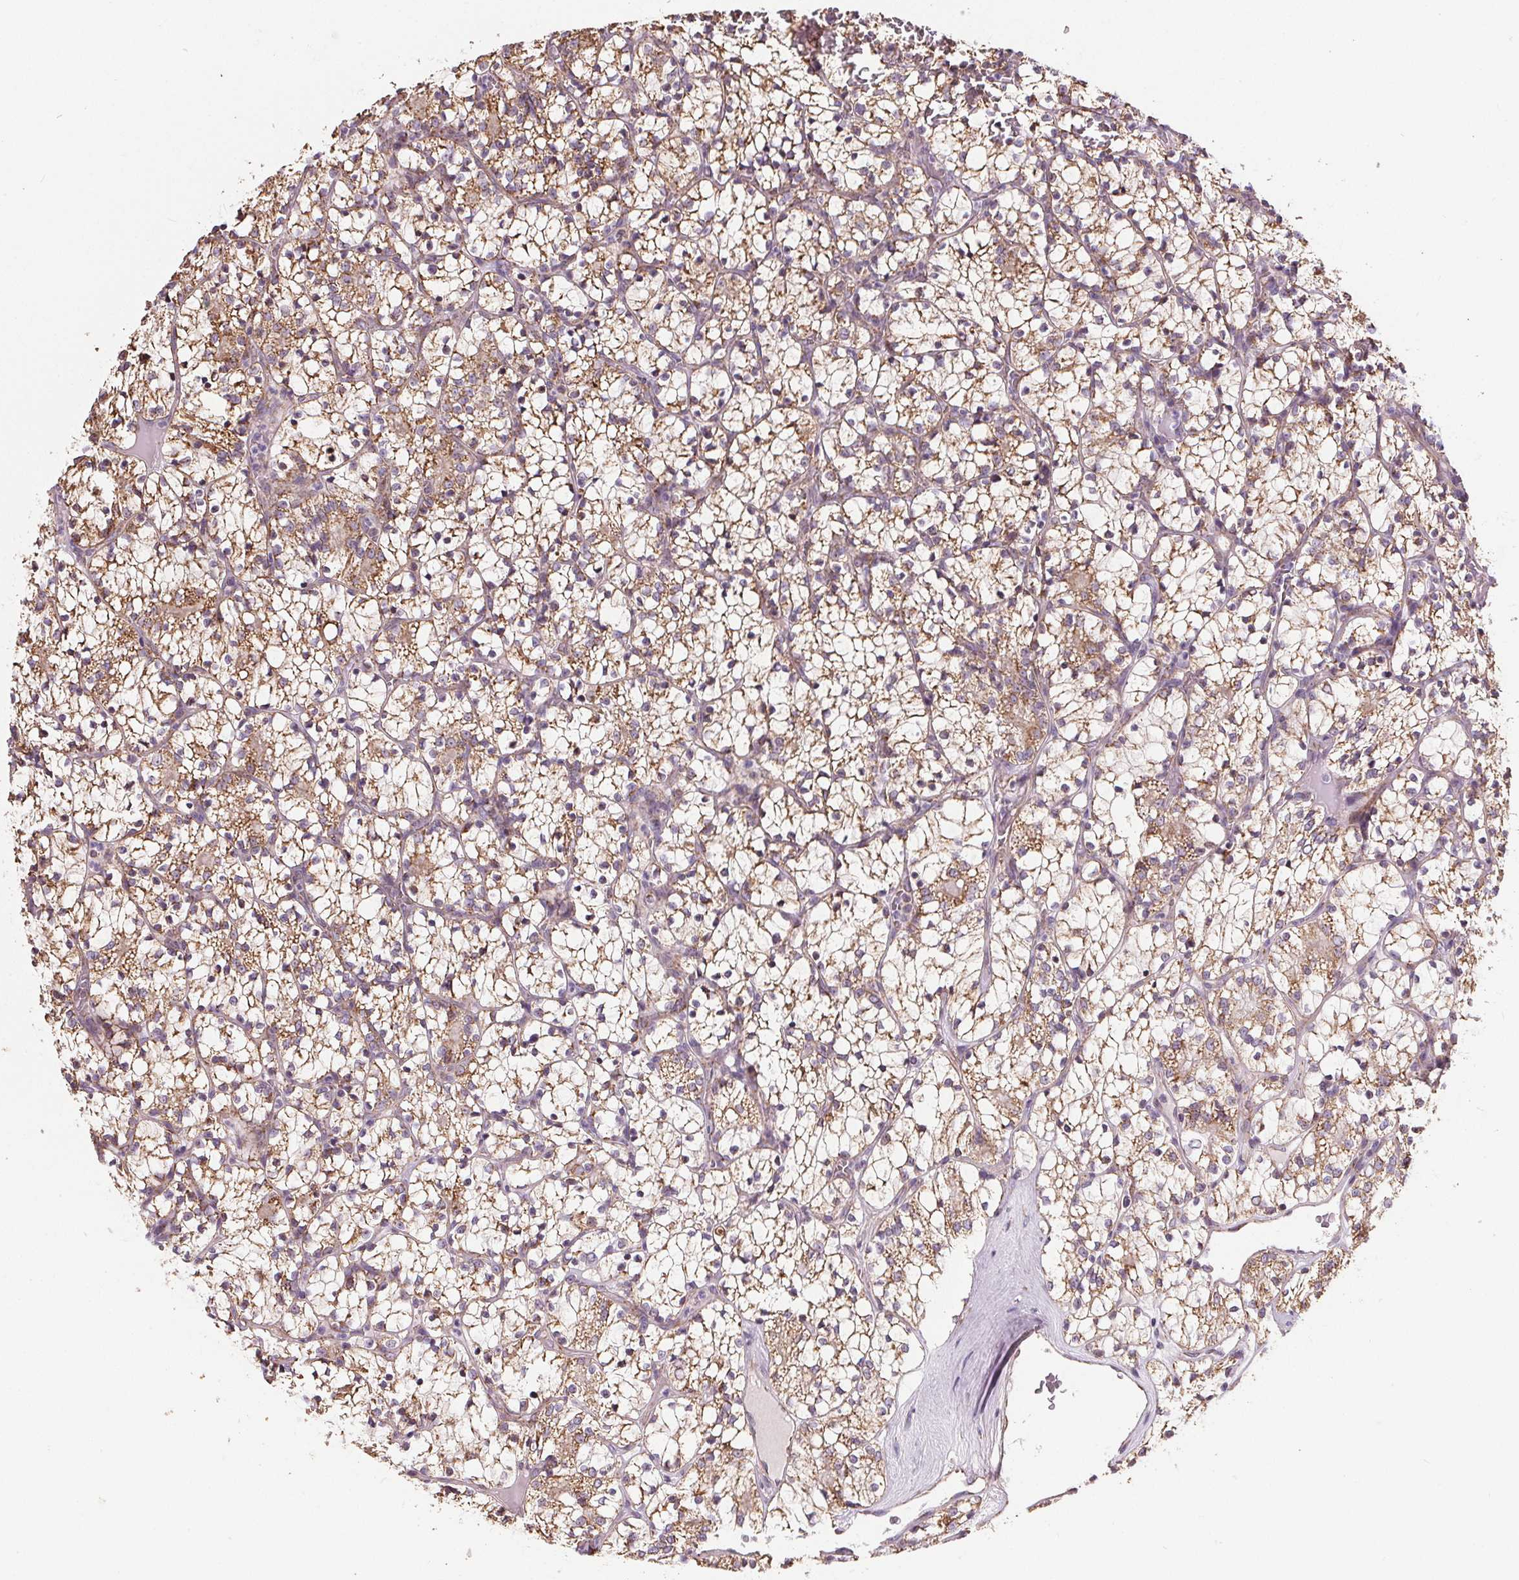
{"staining": {"intensity": "moderate", "quantity": ">75%", "location": "cytoplasmic/membranous"}, "tissue": "renal cancer", "cell_type": "Tumor cells", "image_type": "cancer", "snomed": [{"axis": "morphology", "description": "Adenocarcinoma, NOS"}, {"axis": "topography", "description": "Kidney"}], "caption": "Moderate cytoplasmic/membranous positivity for a protein is present in approximately >75% of tumor cells of adenocarcinoma (renal) using IHC.", "gene": "SUCLA2", "patient": {"sex": "female", "age": 69}}